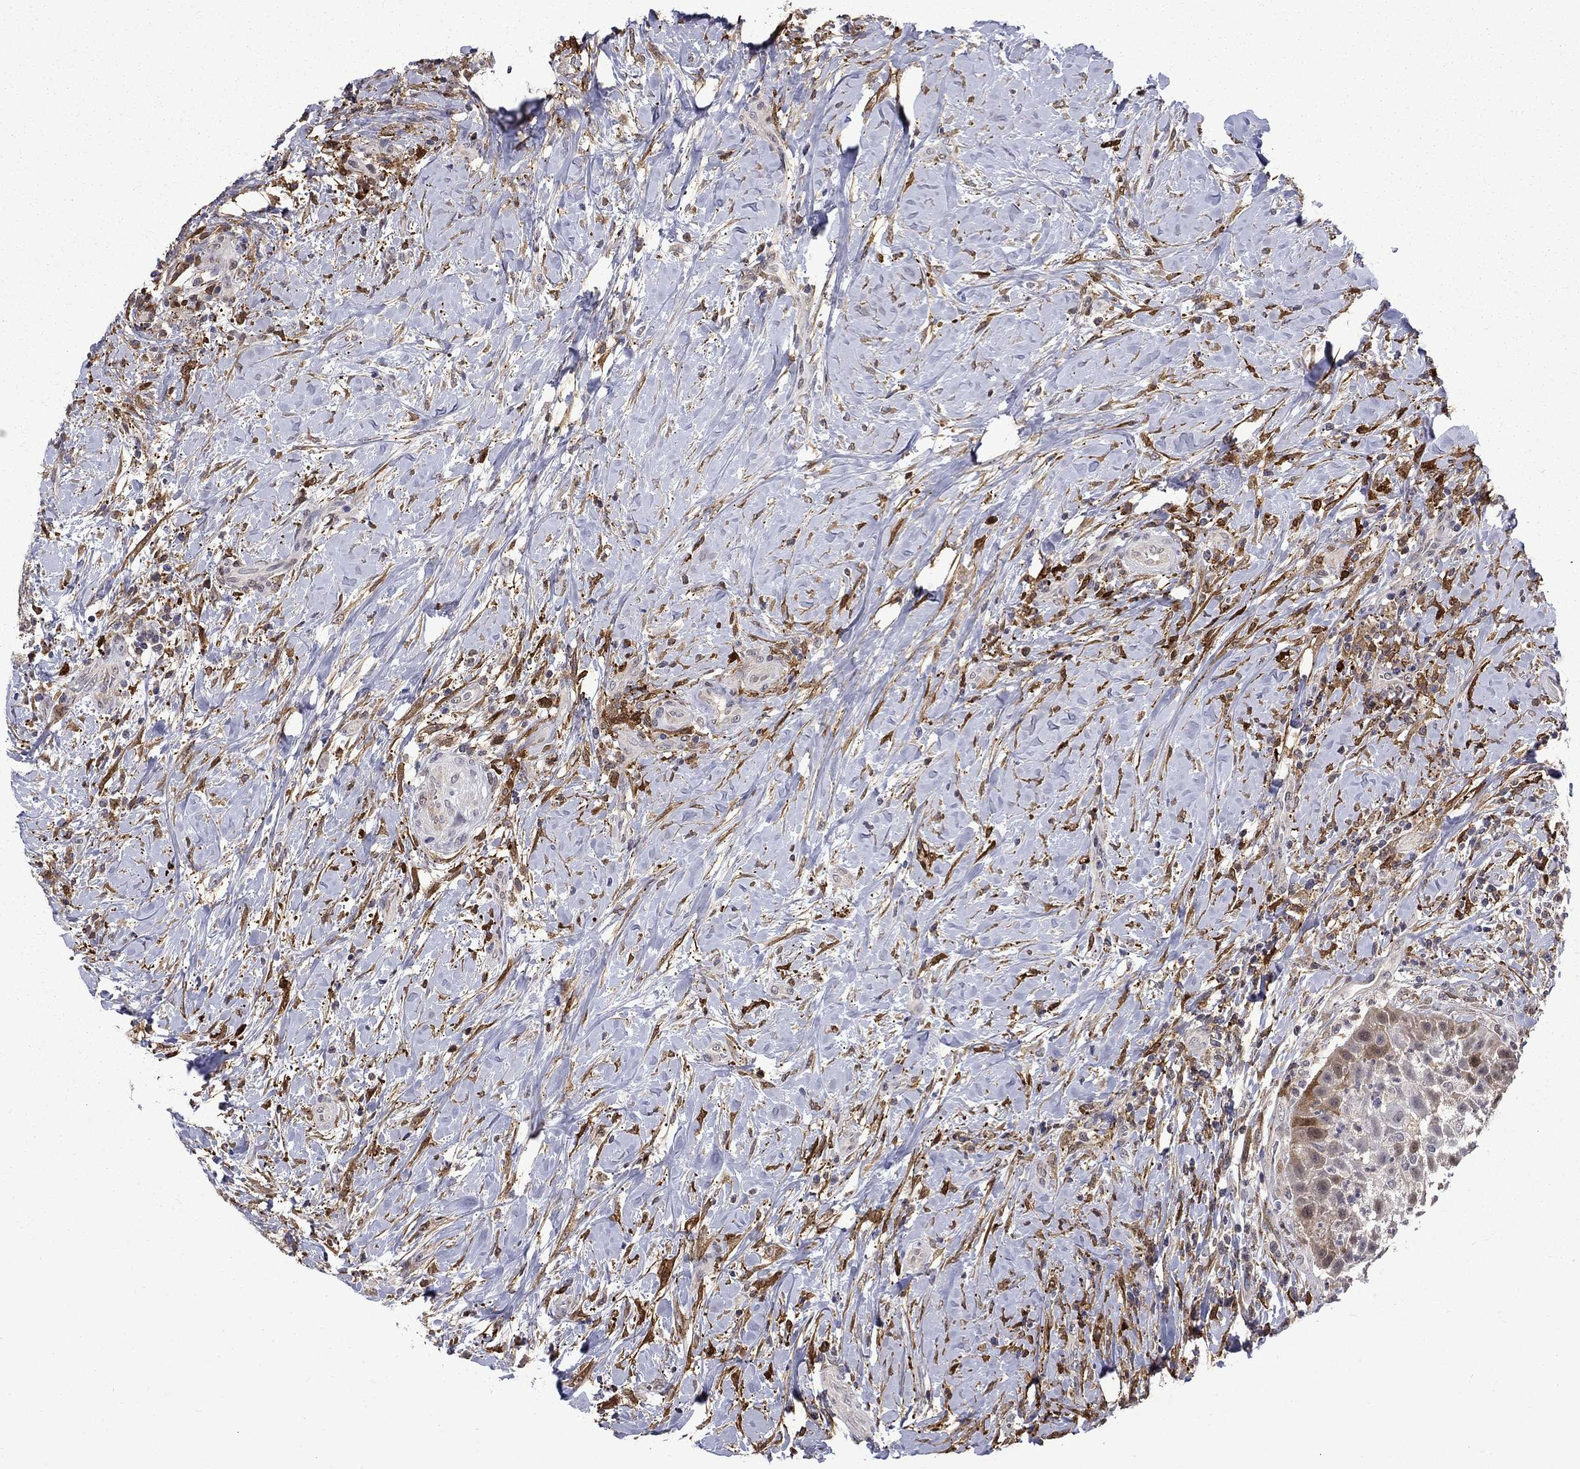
{"staining": {"intensity": "strong", "quantity": "<25%", "location": "cytoplasmic/membranous"}, "tissue": "head and neck cancer", "cell_type": "Tumor cells", "image_type": "cancer", "snomed": [{"axis": "morphology", "description": "Squamous cell carcinoma, NOS"}, {"axis": "topography", "description": "Head-Neck"}], "caption": "High-power microscopy captured an immunohistochemistry image of head and neck cancer (squamous cell carcinoma), revealing strong cytoplasmic/membranous positivity in approximately <25% of tumor cells.", "gene": "PCBP3", "patient": {"sex": "male", "age": 69}}